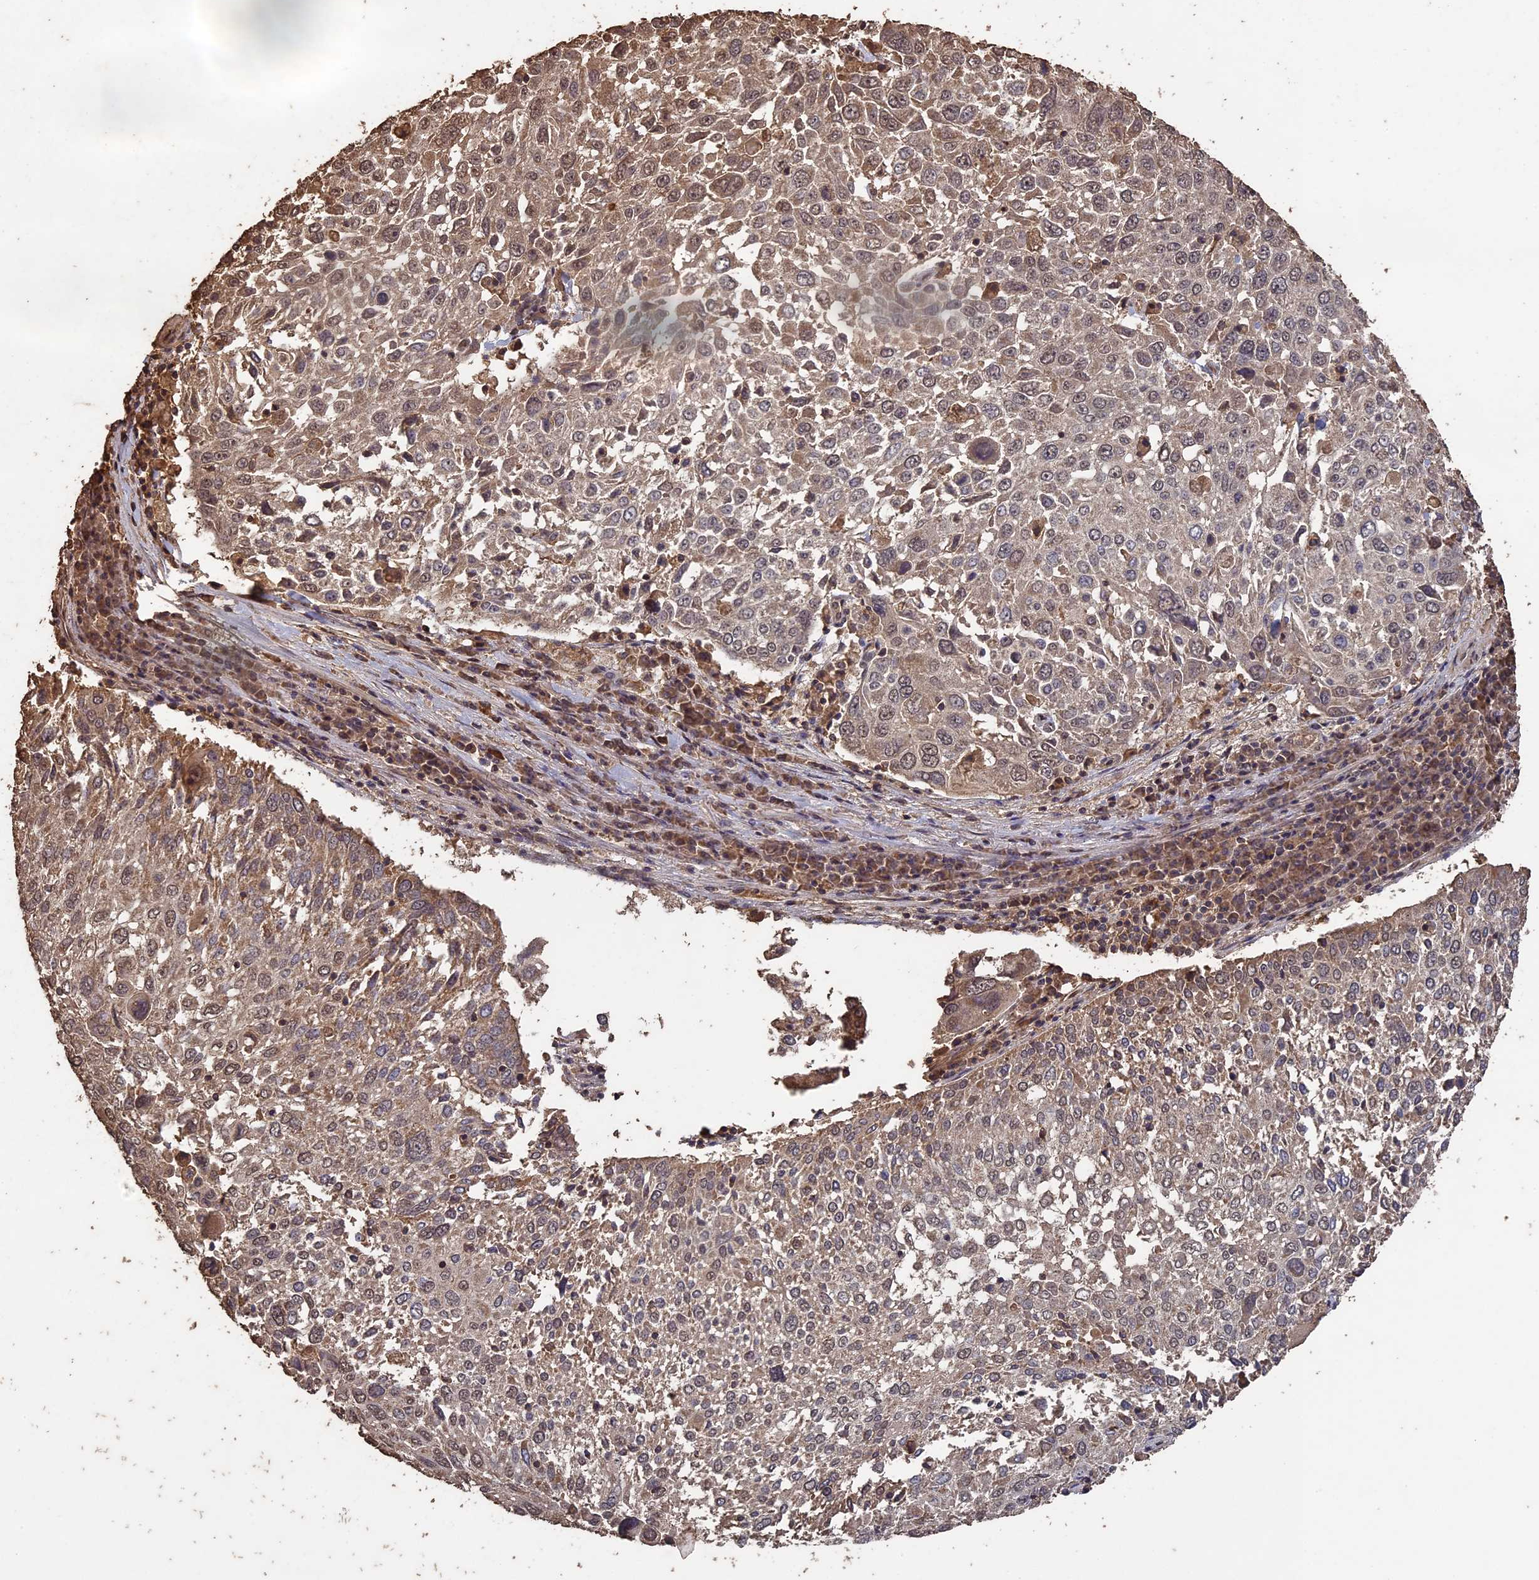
{"staining": {"intensity": "moderate", "quantity": "<25%", "location": "cytoplasmic/membranous"}, "tissue": "lung cancer", "cell_type": "Tumor cells", "image_type": "cancer", "snomed": [{"axis": "morphology", "description": "Squamous cell carcinoma, NOS"}, {"axis": "topography", "description": "Lung"}], "caption": "This is a micrograph of IHC staining of lung cancer (squamous cell carcinoma), which shows moderate positivity in the cytoplasmic/membranous of tumor cells.", "gene": "HUNK", "patient": {"sex": "male", "age": 65}}